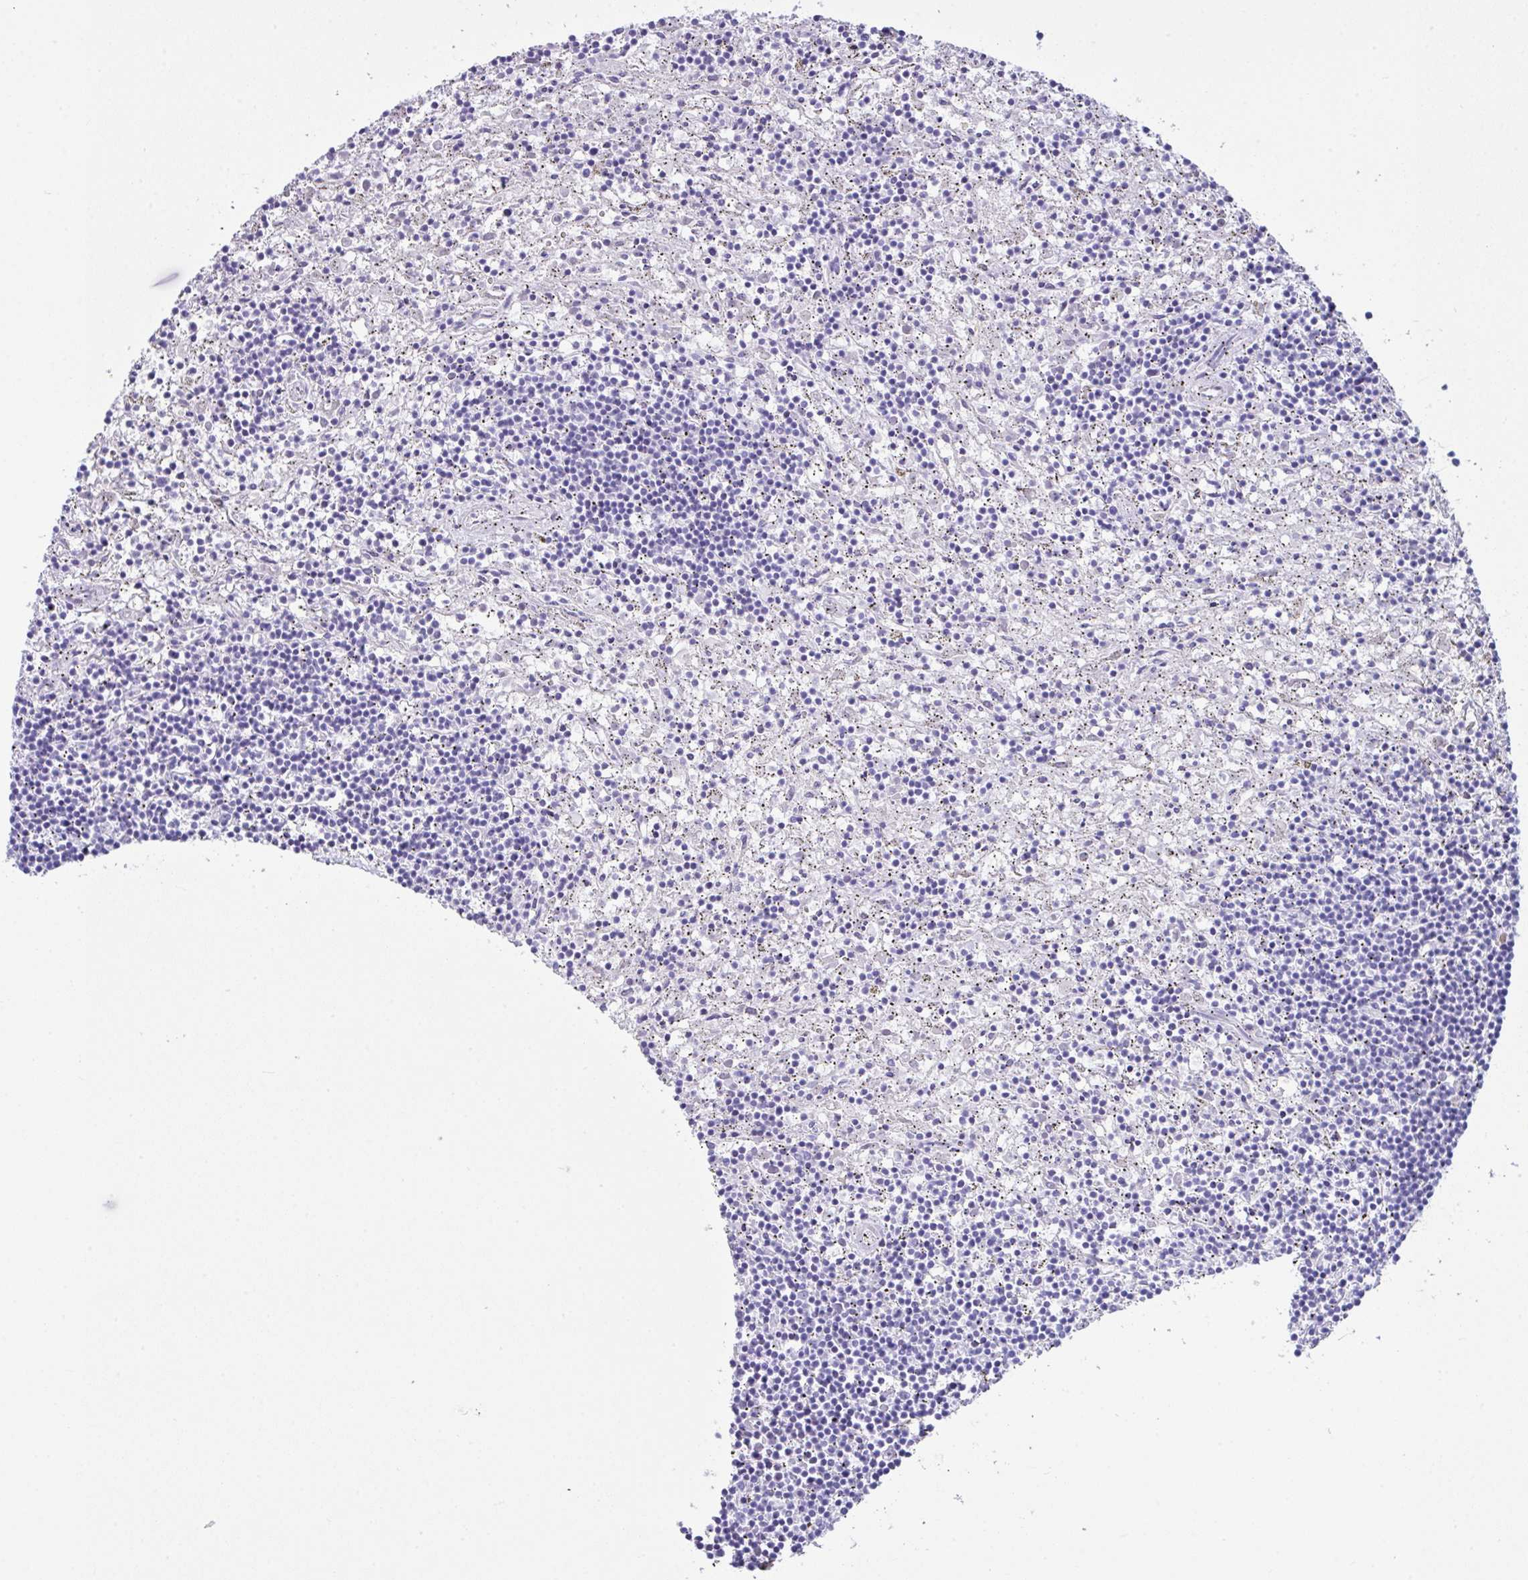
{"staining": {"intensity": "negative", "quantity": "none", "location": "none"}, "tissue": "lymphoma", "cell_type": "Tumor cells", "image_type": "cancer", "snomed": [{"axis": "morphology", "description": "Malignant lymphoma, non-Hodgkin's type, Low grade"}, {"axis": "topography", "description": "Spleen"}], "caption": "The photomicrograph shows no significant positivity in tumor cells of lymphoma.", "gene": "LGALS4", "patient": {"sex": "male", "age": 76}}